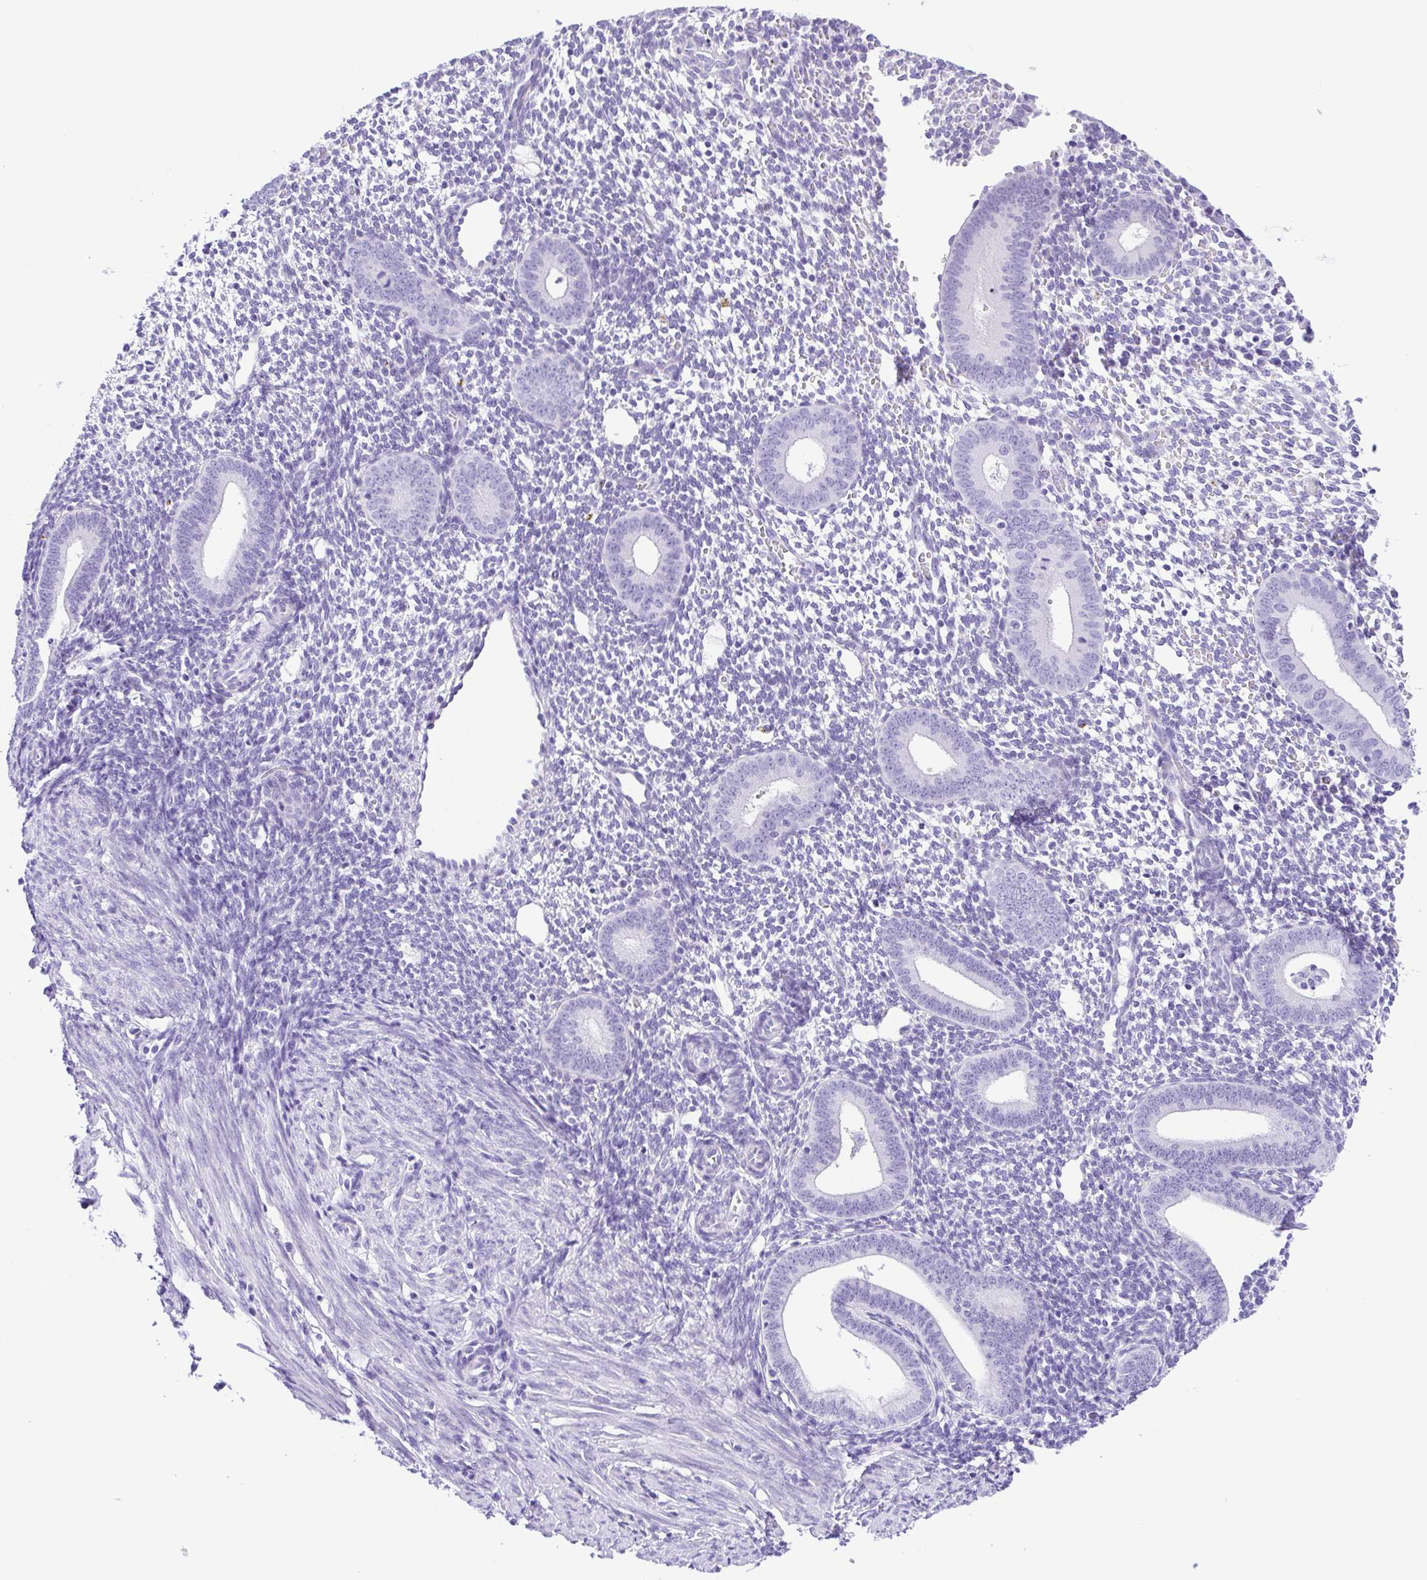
{"staining": {"intensity": "negative", "quantity": "none", "location": "none"}, "tissue": "endometrium", "cell_type": "Cells in endometrial stroma", "image_type": "normal", "snomed": [{"axis": "morphology", "description": "Normal tissue, NOS"}, {"axis": "topography", "description": "Endometrium"}], "caption": "High power microscopy image of an immunohistochemistry histopathology image of normal endometrium, revealing no significant positivity in cells in endometrial stroma.", "gene": "PAK3", "patient": {"sex": "female", "age": 40}}